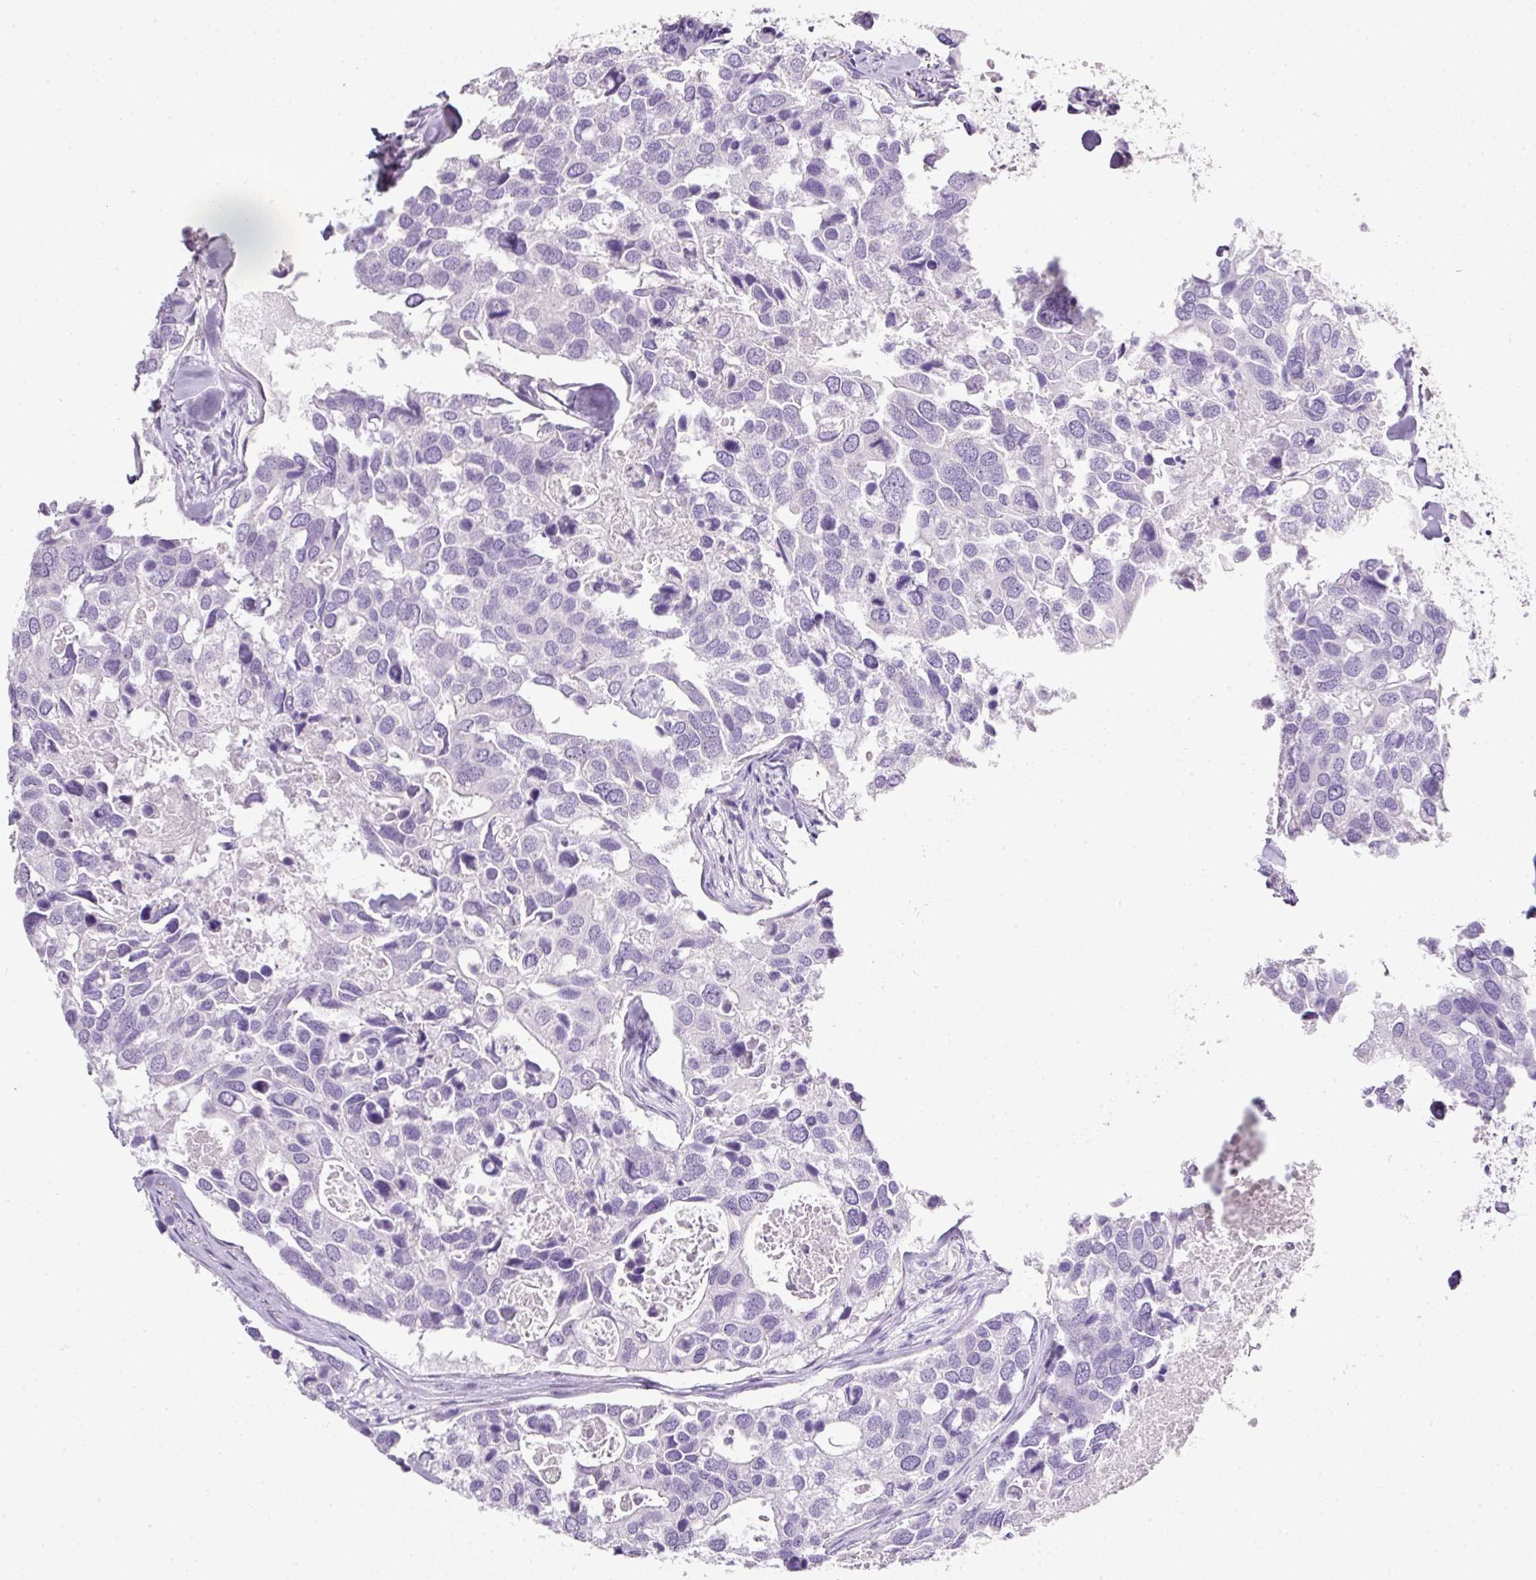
{"staining": {"intensity": "negative", "quantity": "none", "location": "none"}, "tissue": "breast cancer", "cell_type": "Tumor cells", "image_type": "cancer", "snomed": [{"axis": "morphology", "description": "Duct carcinoma"}, {"axis": "topography", "description": "Breast"}], "caption": "This micrograph is of breast cancer (invasive ductal carcinoma) stained with immunohistochemistry (IHC) to label a protein in brown with the nuclei are counter-stained blue. There is no expression in tumor cells.", "gene": "BSND", "patient": {"sex": "female", "age": 83}}